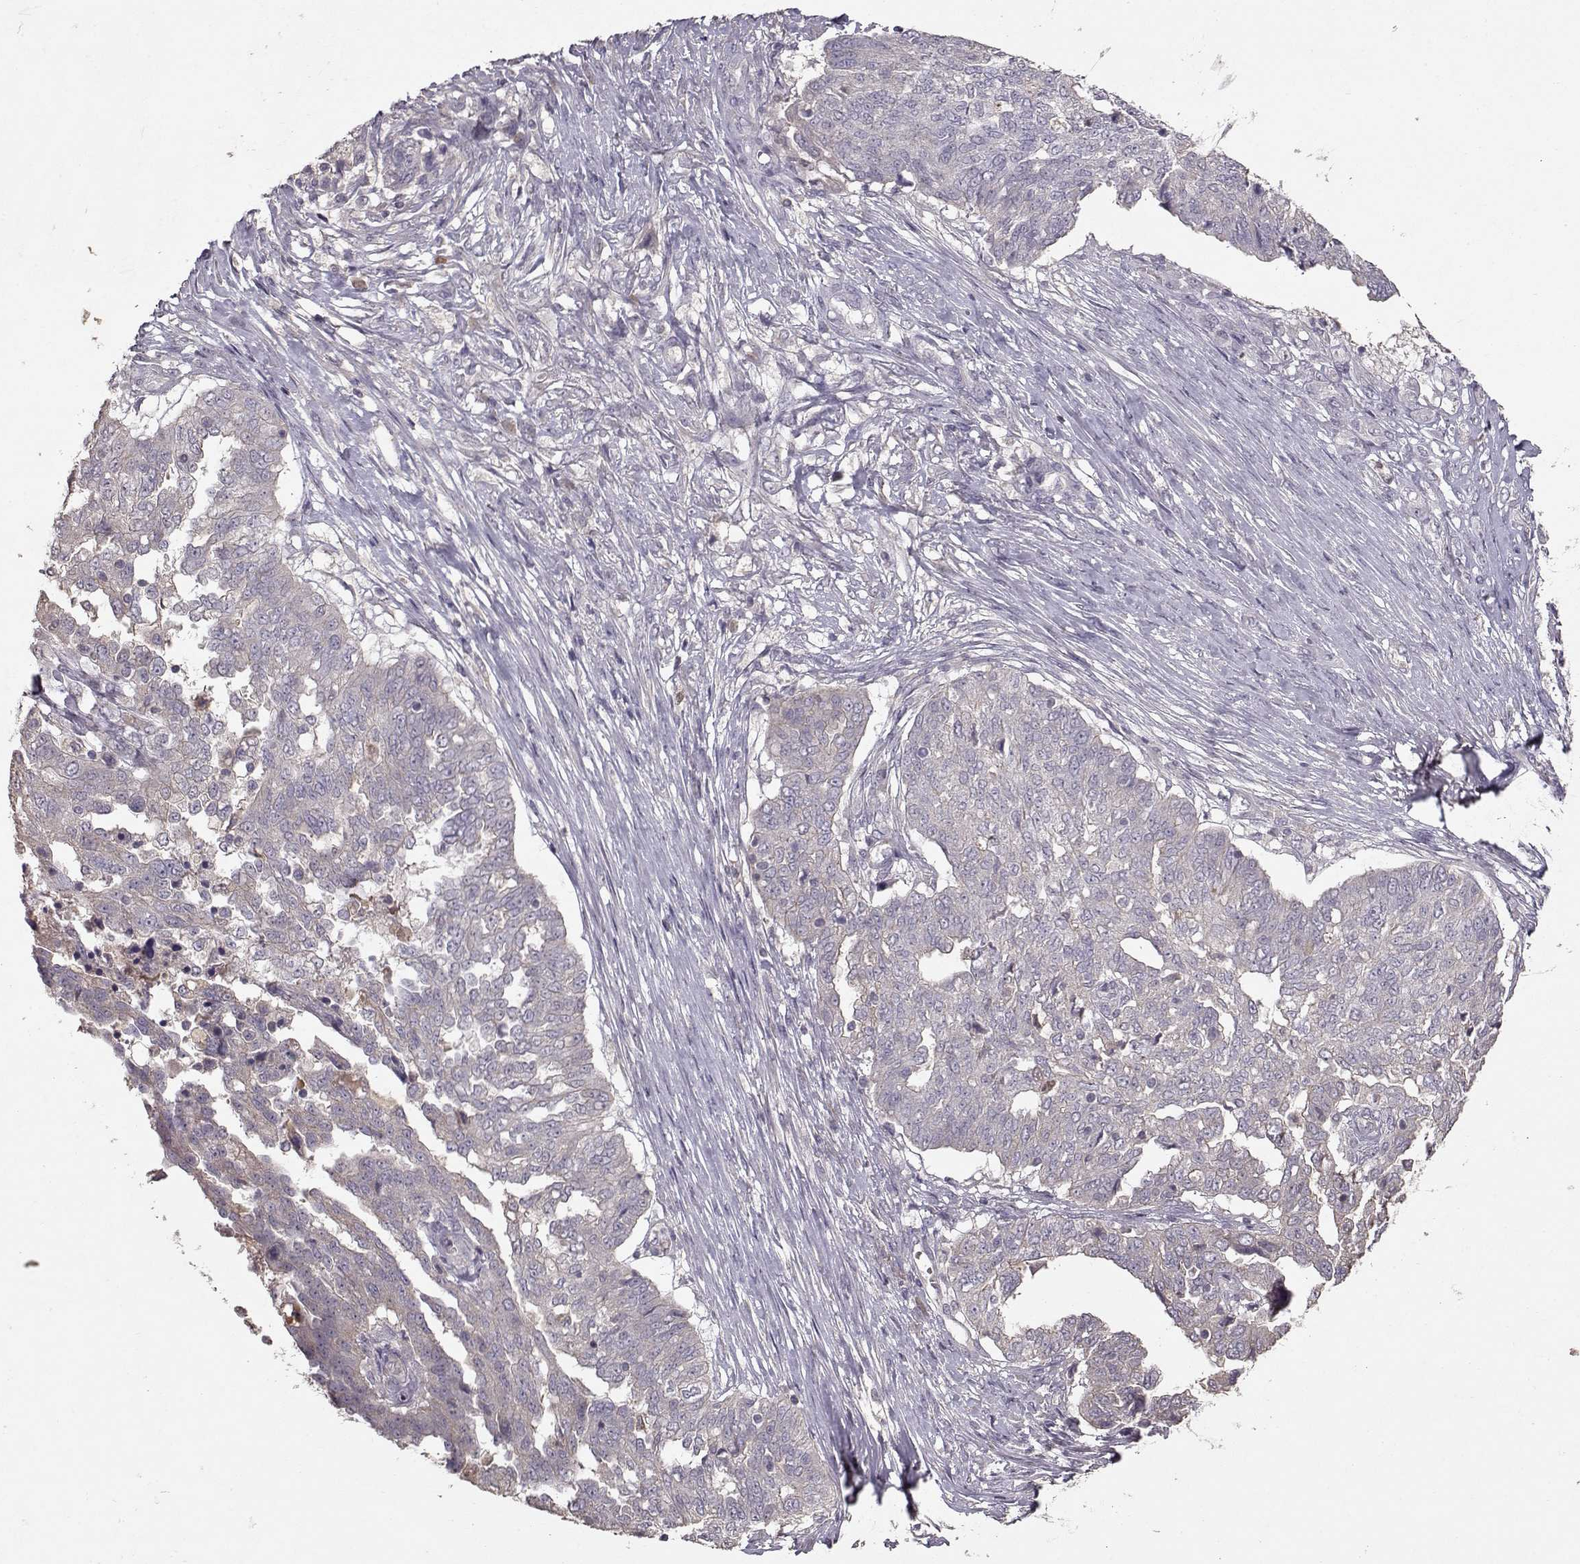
{"staining": {"intensity": "negative", "quantity": "none", "location": "none"}, "tissue": "ovarian cancer", "cell_type": "Tumor cells", "image_type": "cancer", "snomed": [{"axis": "morphology", "description": "Cystadenocarcinoma, serous, NOS"}, {"axis": "topography", "description": "Ovary"}], "caption": "Ovarian serous cystadenocarcinoma stained for a protein using IHC reveals no staining tumor cells.", "gene": "PMCH", "patient": {"sex": "female", "age": 67}}